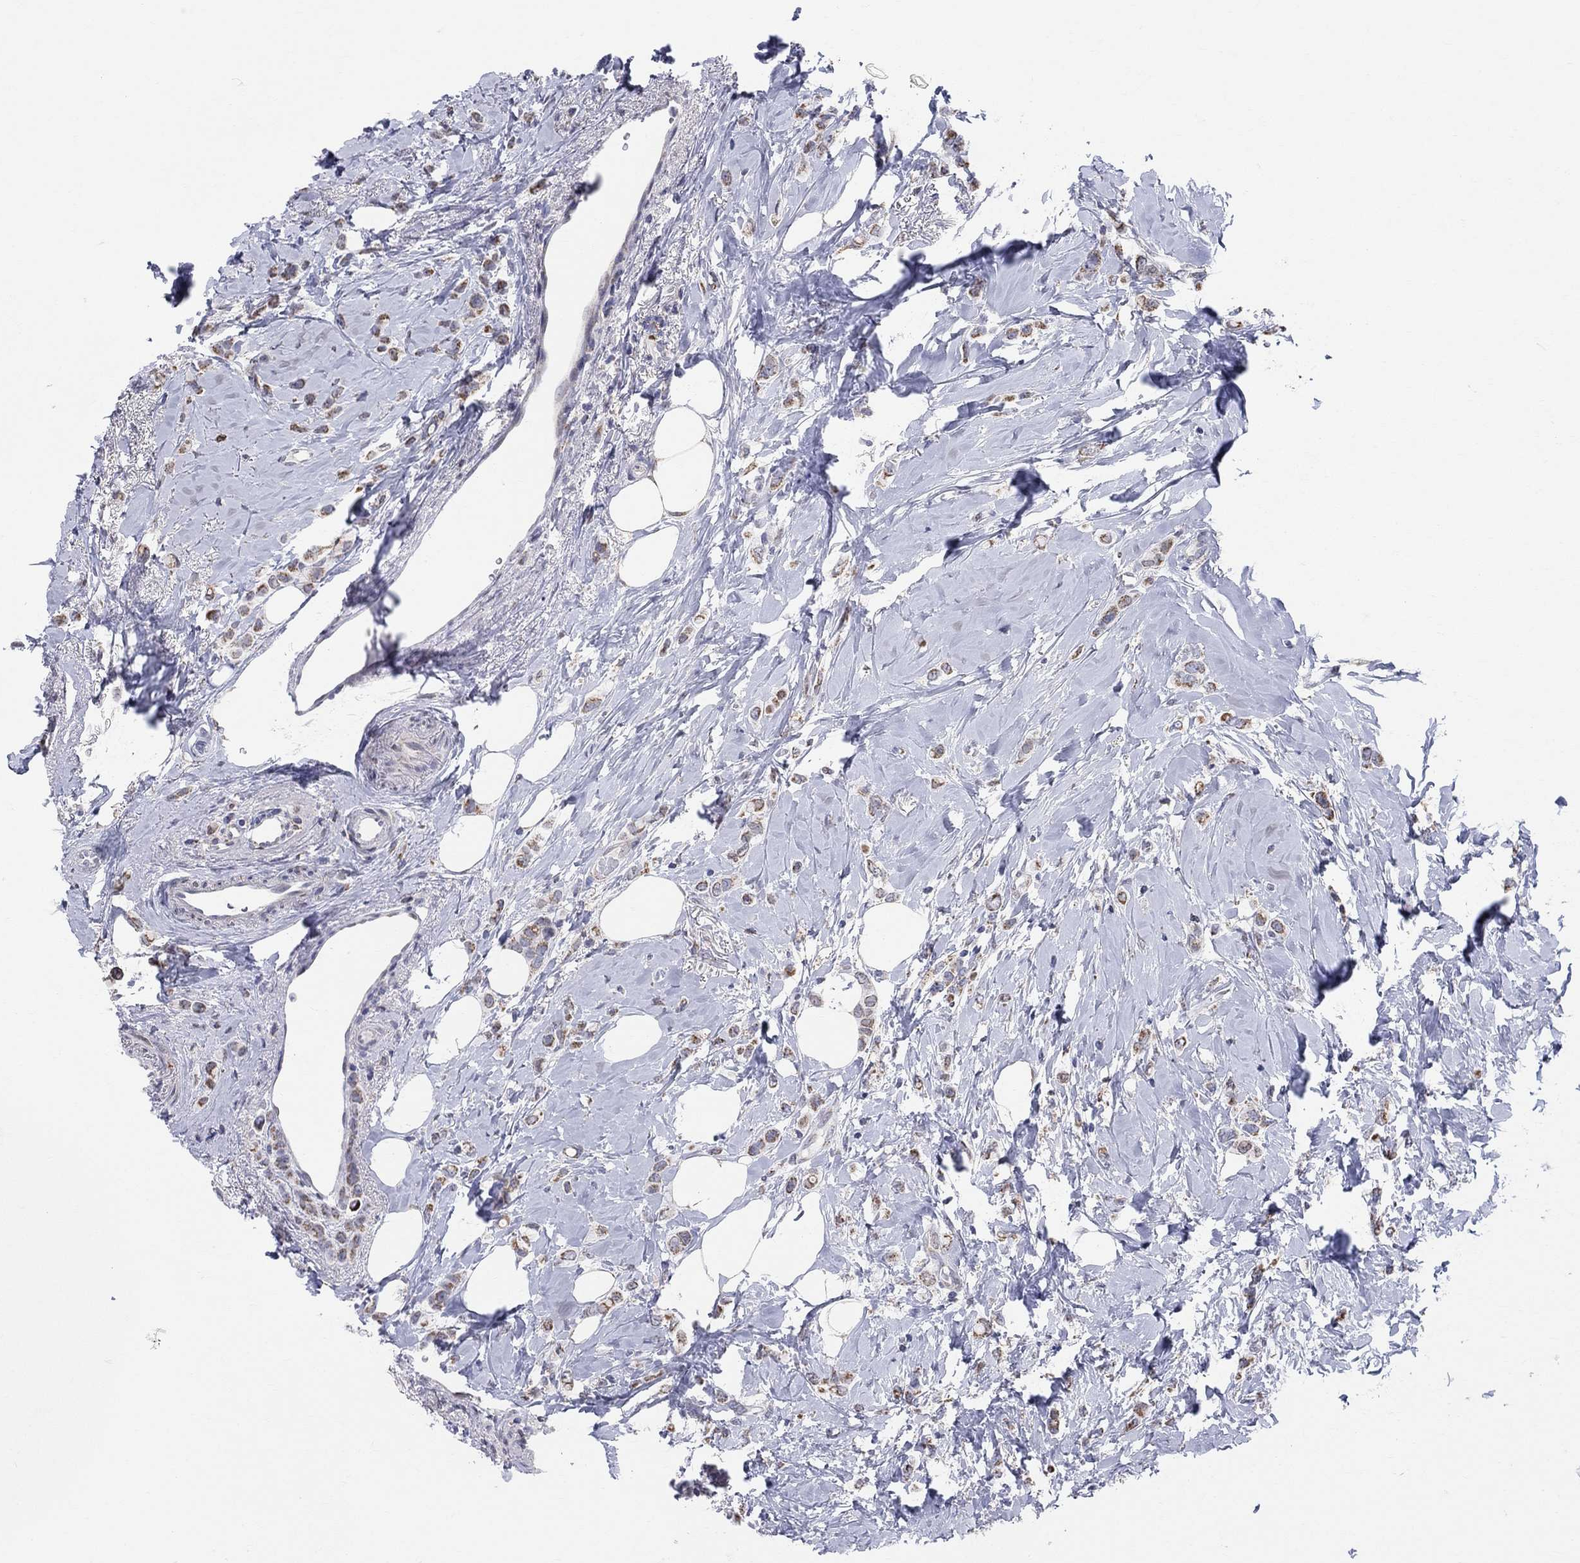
{"staining": {"intensity": "moderate", "quantity": "<25%", "location": "cytoplasmic/membranous"}, "tissue": "breast cancer", "cell_type": "Tumor cells", "image_type": "cancer", "snomed": [{"axis": "morphology", "description": "Lobular carcinoma"}, {"axis": "topography", "description": "Breast"}], "caption": "Immunohistochemical staining of human breast lobular carcinoma shows moderate cytoplasmic/membranous protein positivity in approximately <25% of tumor cells.", "gene": "KISS1R", "patient": {"sex": "female", "age": 66}}